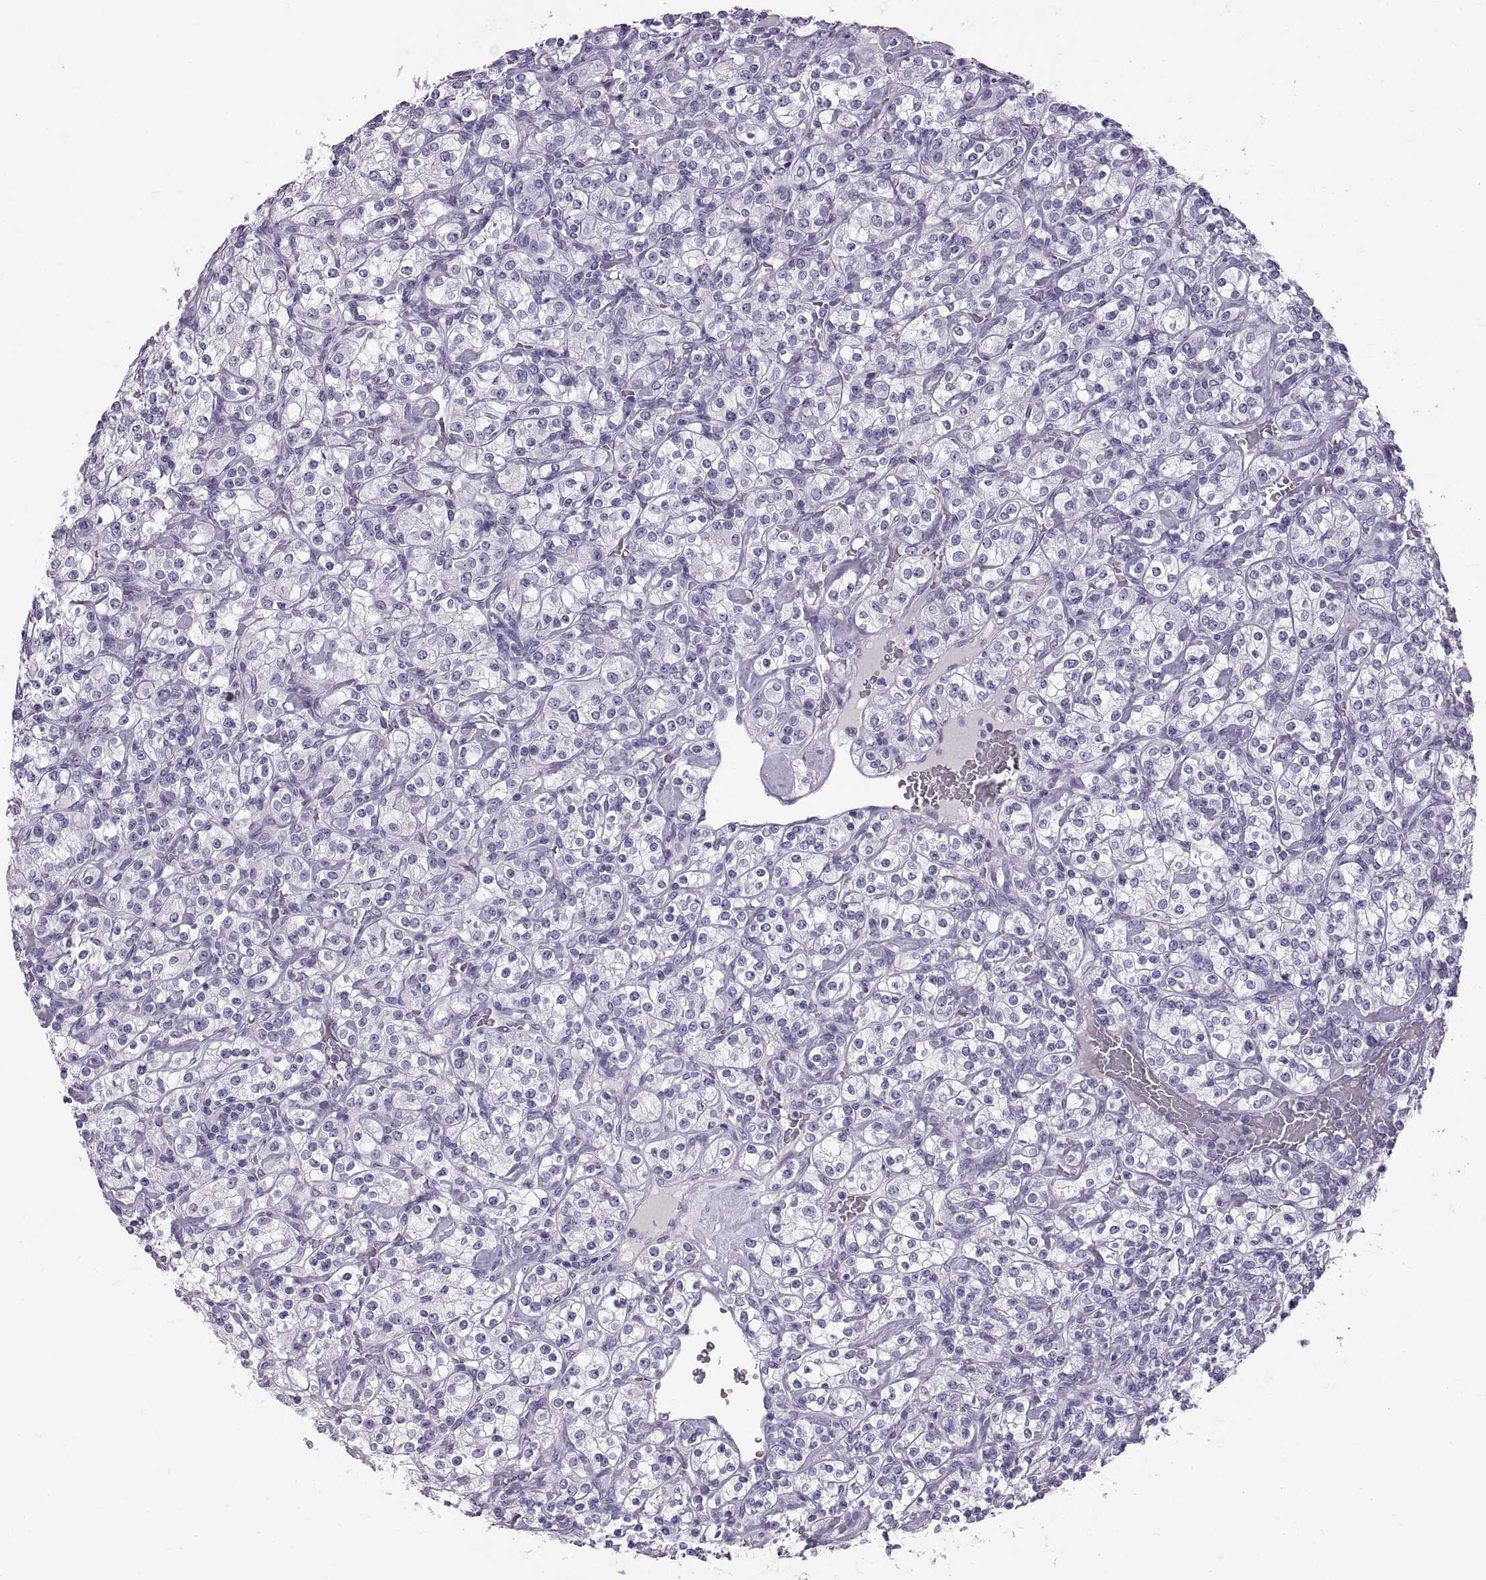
{"staining": {"intensity": "negative", "quantity": "none", "location": "none"}, "tissue": "renal cancer", "cell_type": "Tumor cells", "image_type": "cancer", "snomed": [{"axis": "morphology", "description": "Adenocarcinoma, NOS"}, {"axis": "topography", "description": "Kidney"}], "caption": "This is an immunohistochemistry (IHC) micrograph of human renal adenocarcinoma. There is no staining in tumor cells.", "gene": "WFDC8", "patient": {"sex": "male", "age": 77}}